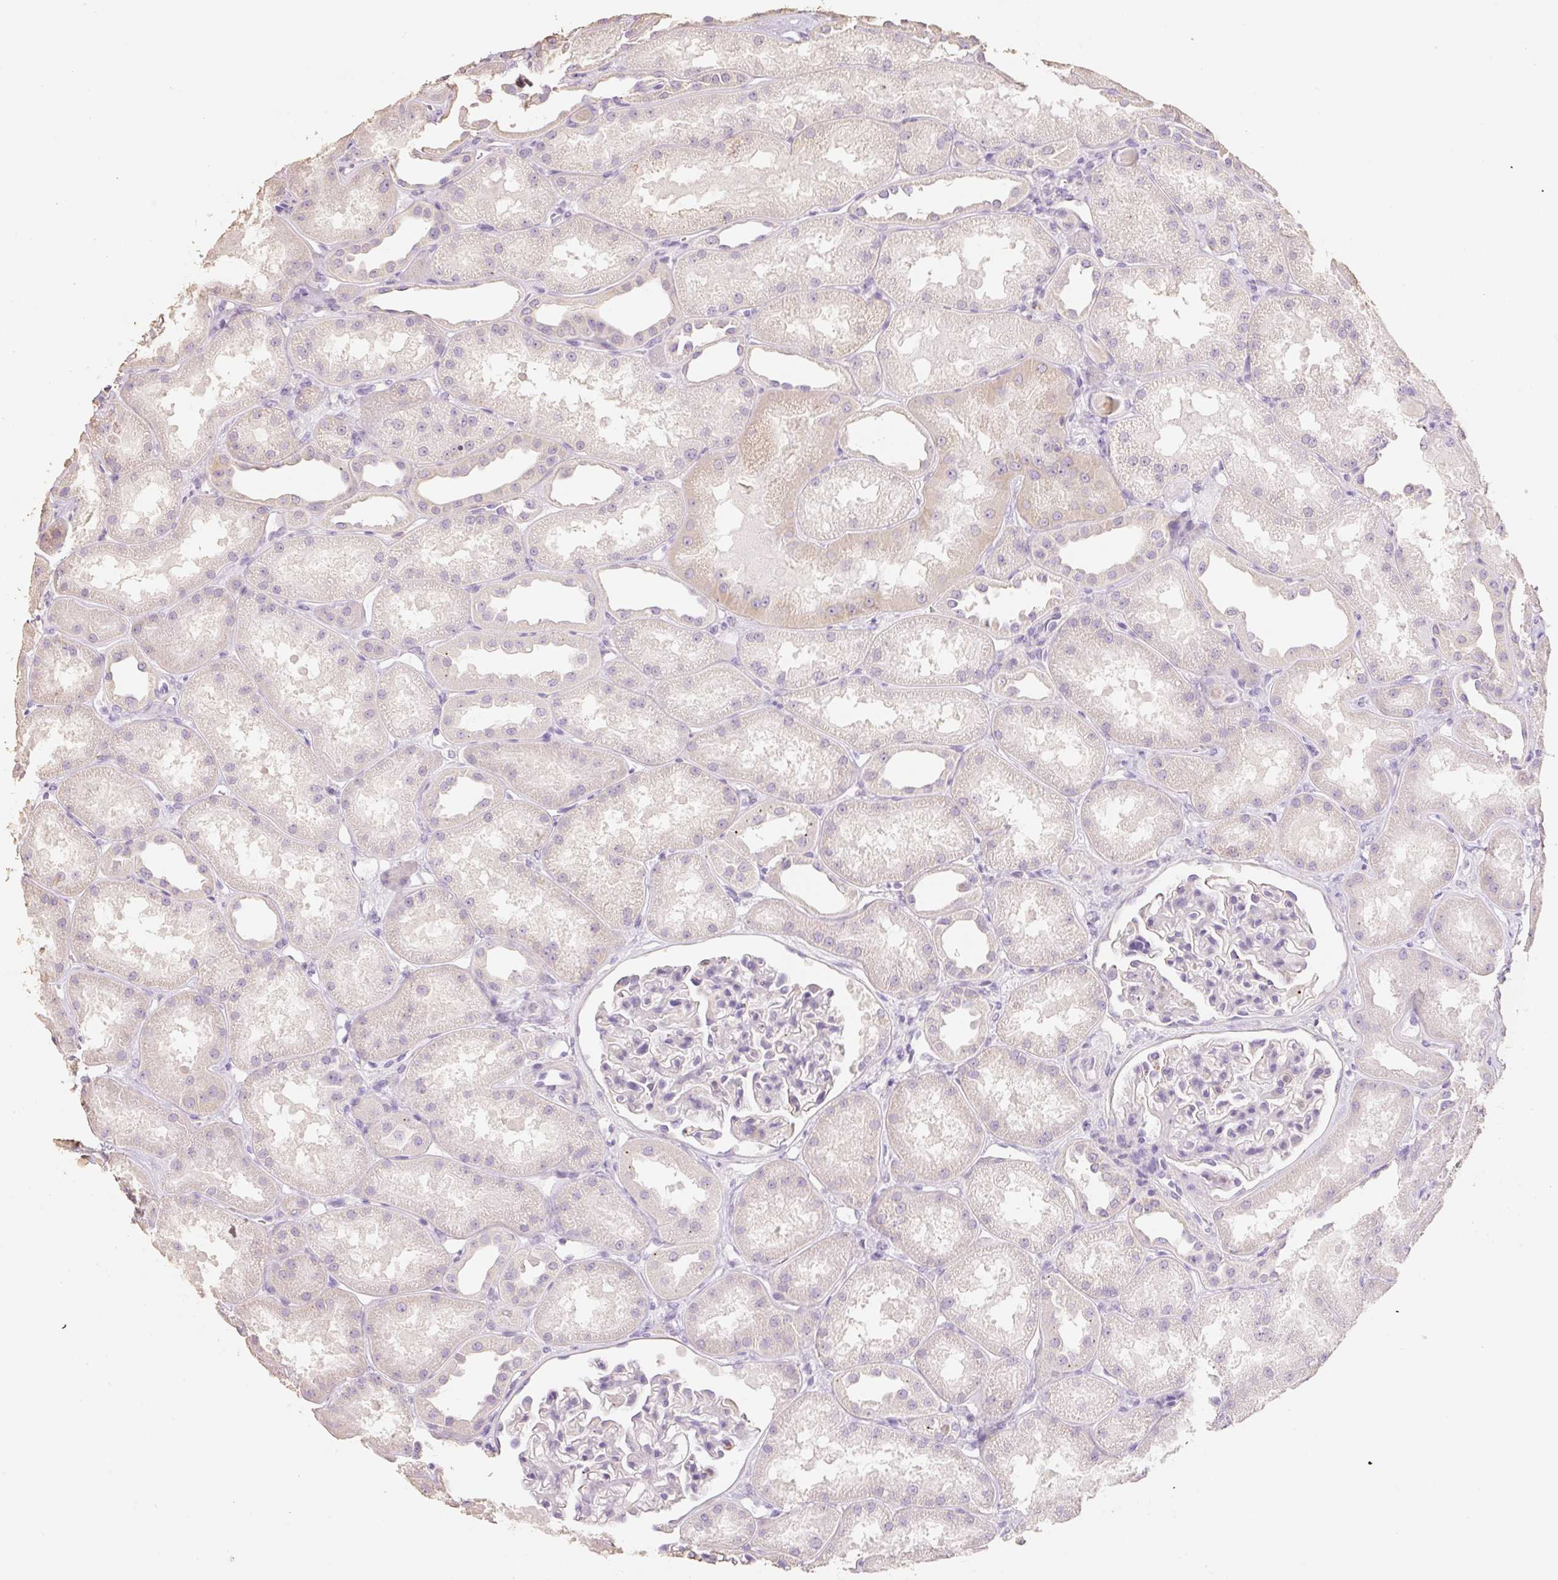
{"staining": {"intensity": "negative", "quantity": "none", "location": "none"}, "tissue": "kidney", "cell_type": "Cells in glomeruli", "image_type": "normal", "snomed": [{"axis": "morphology", "description": "Normal tissue, NOS"}, {"axis": "topography", "description": "Kidney"}], "caption": "A high-resolution image shows immunohistochemistry (IHC) staining of normal kidney, which reveals no significant expression in cells in glomeruli. (DAB IHC with hematoxylin counter stain).", "gene": "MBOAT7", "patient": {"sex": "male", "age": 61}}